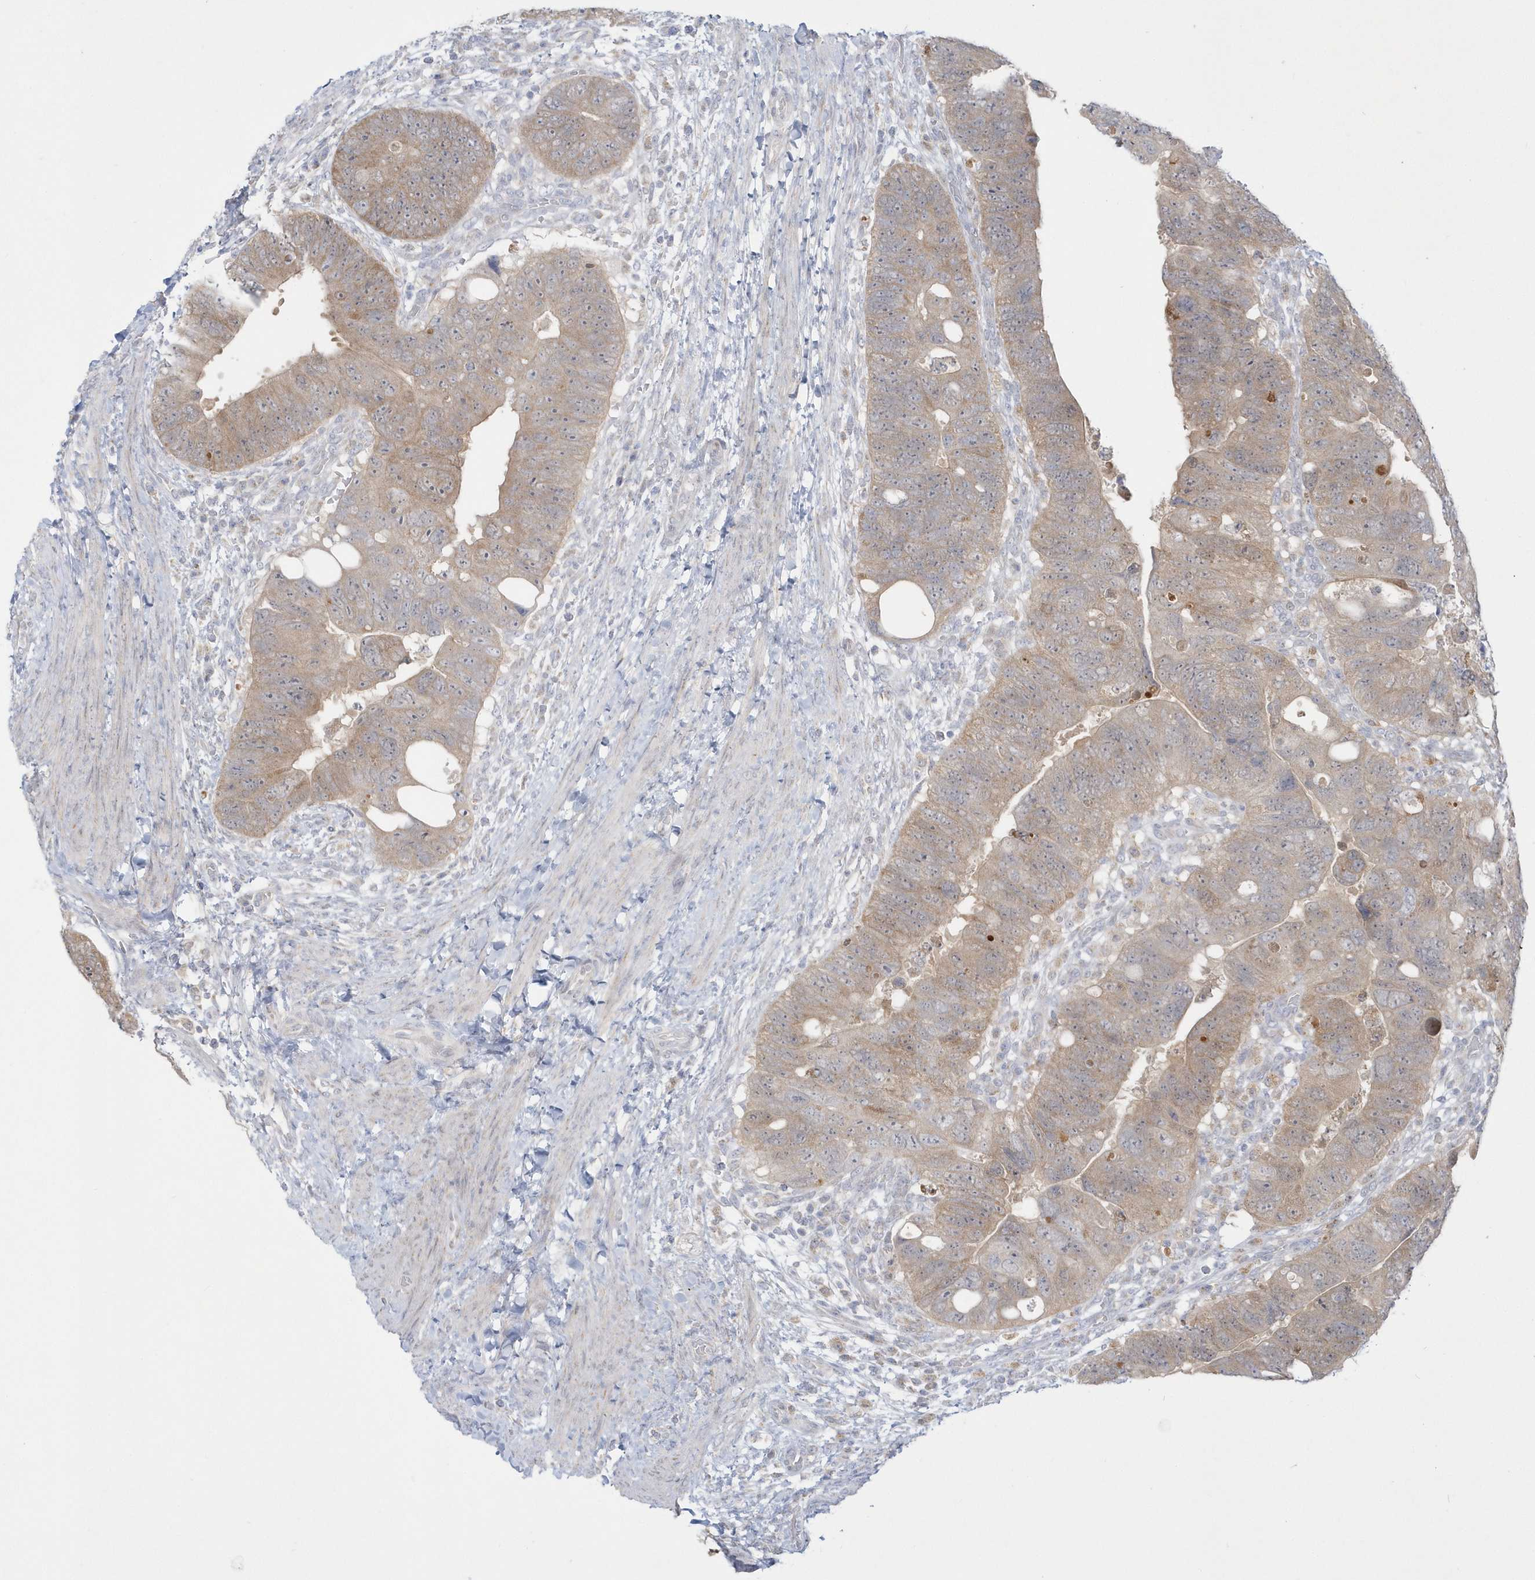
{"staining": {"intensity": "moderate", "quantity": "25%-75%", "location": "cytoplasmic/membranous"}, "tissue": "colorectal cancer", "cell_type": "Tumor cells", "image_type": "cancer", "snomed": [{"axis": "morphology", "description": "Adenocarcinoma, NOS"}, {"axis": "topography", "description": "Rectum"}], "caption": "High-power microscopy captured an IHC micrograph of adenocarcinoma (colorectal), revealing moderate cytoplasmic/membranous positivity in about 25%-75% of tumor cells. (DAB (3,3'-diaminobenzidine) IHC, brown staining for protein, blue staining for nuclei).", "gene": "PCBD1", "patient": {"sex": "male", "age": 59}}